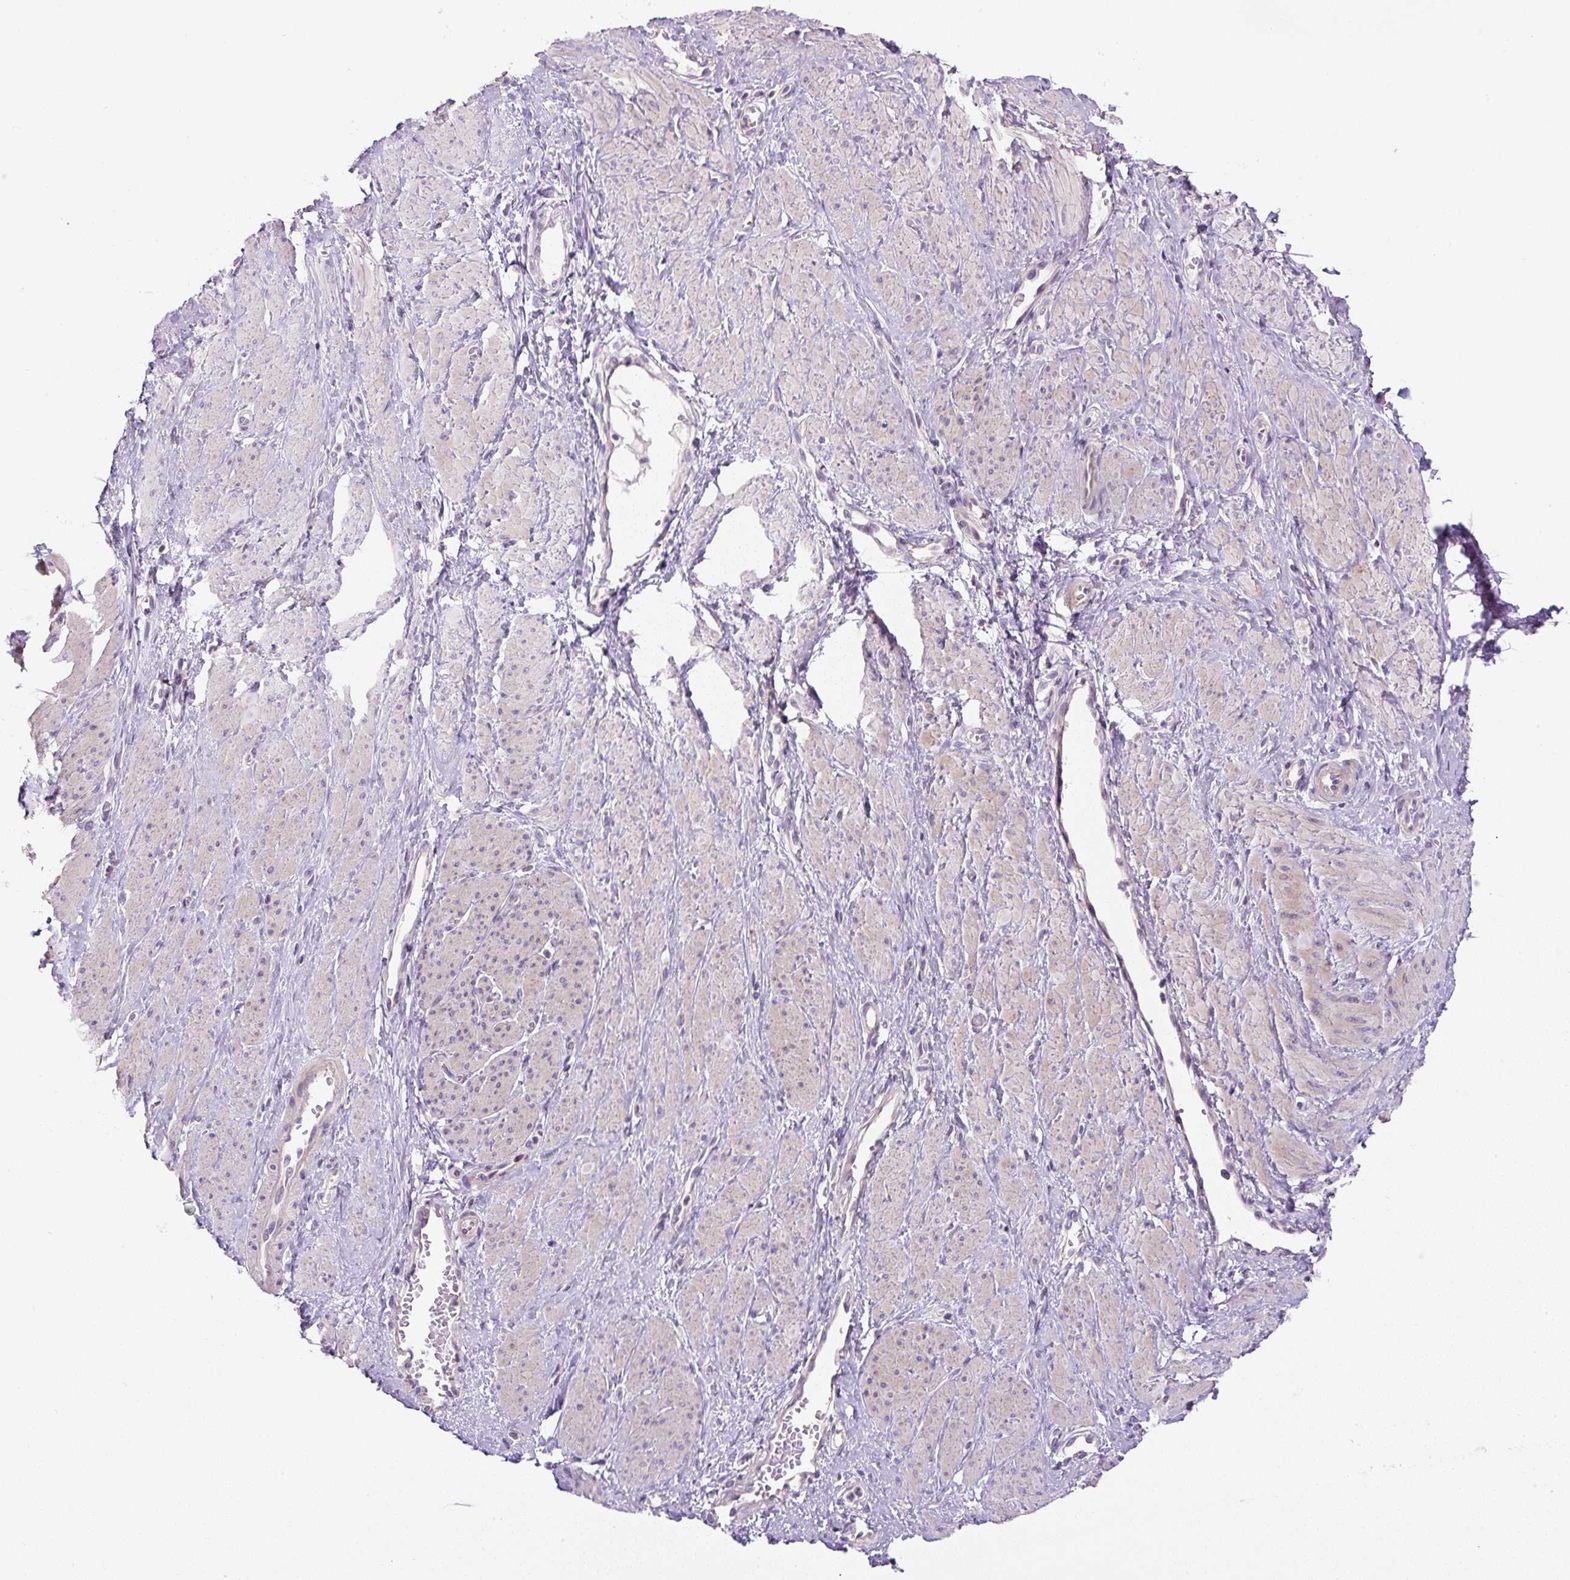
{"staining": {"intensity": "weak", "quantity": "<25%", "location": "cytoplasmic/membranous"}, "tissue": "smooth muscle", "cell_type": "Smooth muscle cells", "image_type": "normal", "snomed": [{"axis": "morphology", "description": "Normal tissue, NOS"}, {"axis": "topography", "description": "Smooth muscle"}, {"axis": "topography", "description": "Uterus"}], "caption": "Smooth muscle stained for a protein using immunohistochemistry (IHC) exhibits no positivity smooth muscle cells.", "gene": "UBL3", "patient": {"sex": "female", "age": 39}}